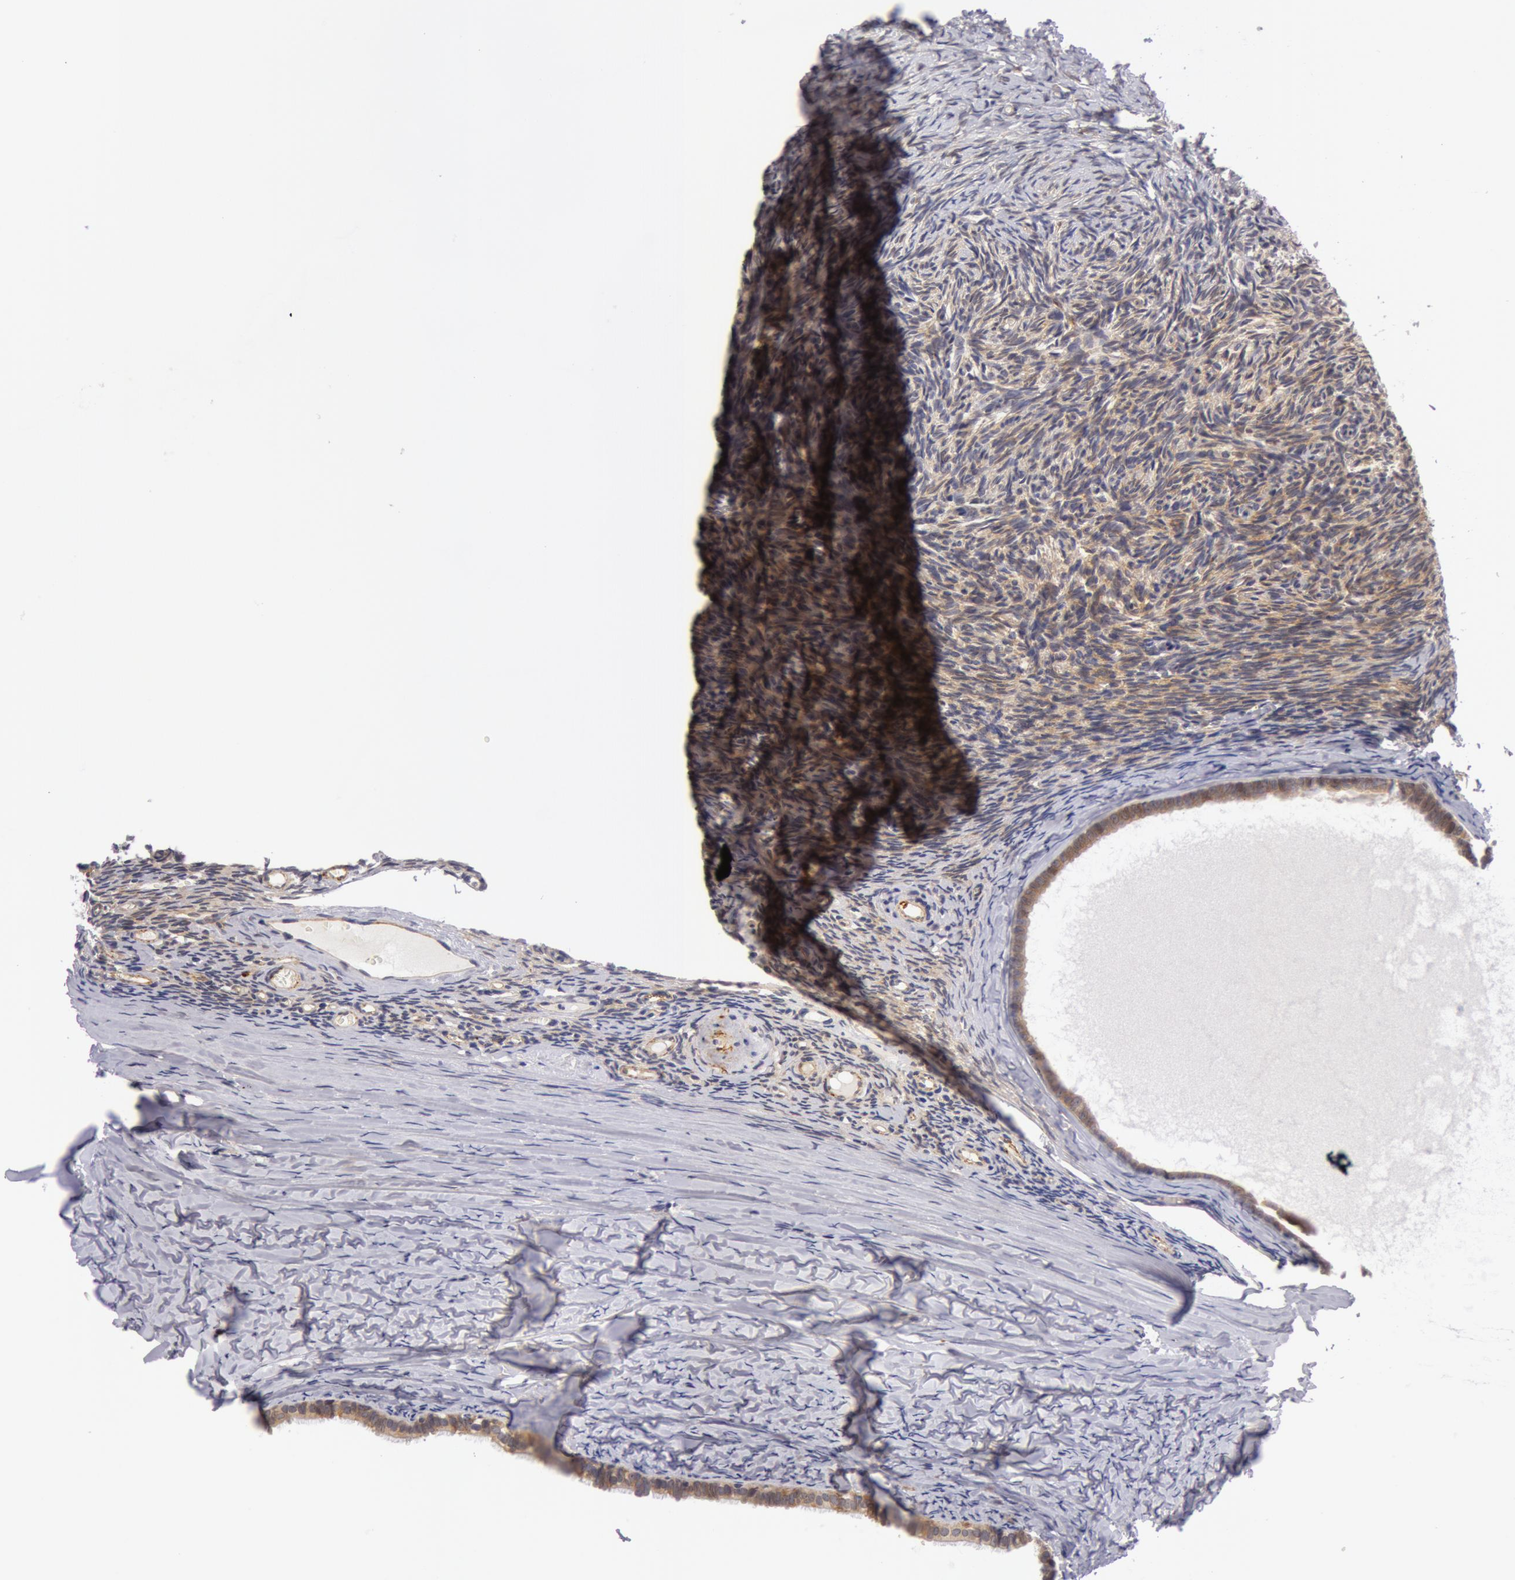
{"staining": {"intensity": "weak", "quantity": ">75%", "location": "cytoplasmic/membranous"}, "tissue": "ovary", "cell_type": "Follicle cells", "image_type": "normal", "snomed": [{"axis": "morphology", "description": "Normal tissue, NOS"}, {"axis": "topography", "description": "Ovary"}], "caption": "Human ovary stained with a brown dye shows weak cytoplasmic/membranous positive expression in approximately >75% of follicle cells.", "gene": "IL23A", "patient": {"sex": "female", "age": 59}}